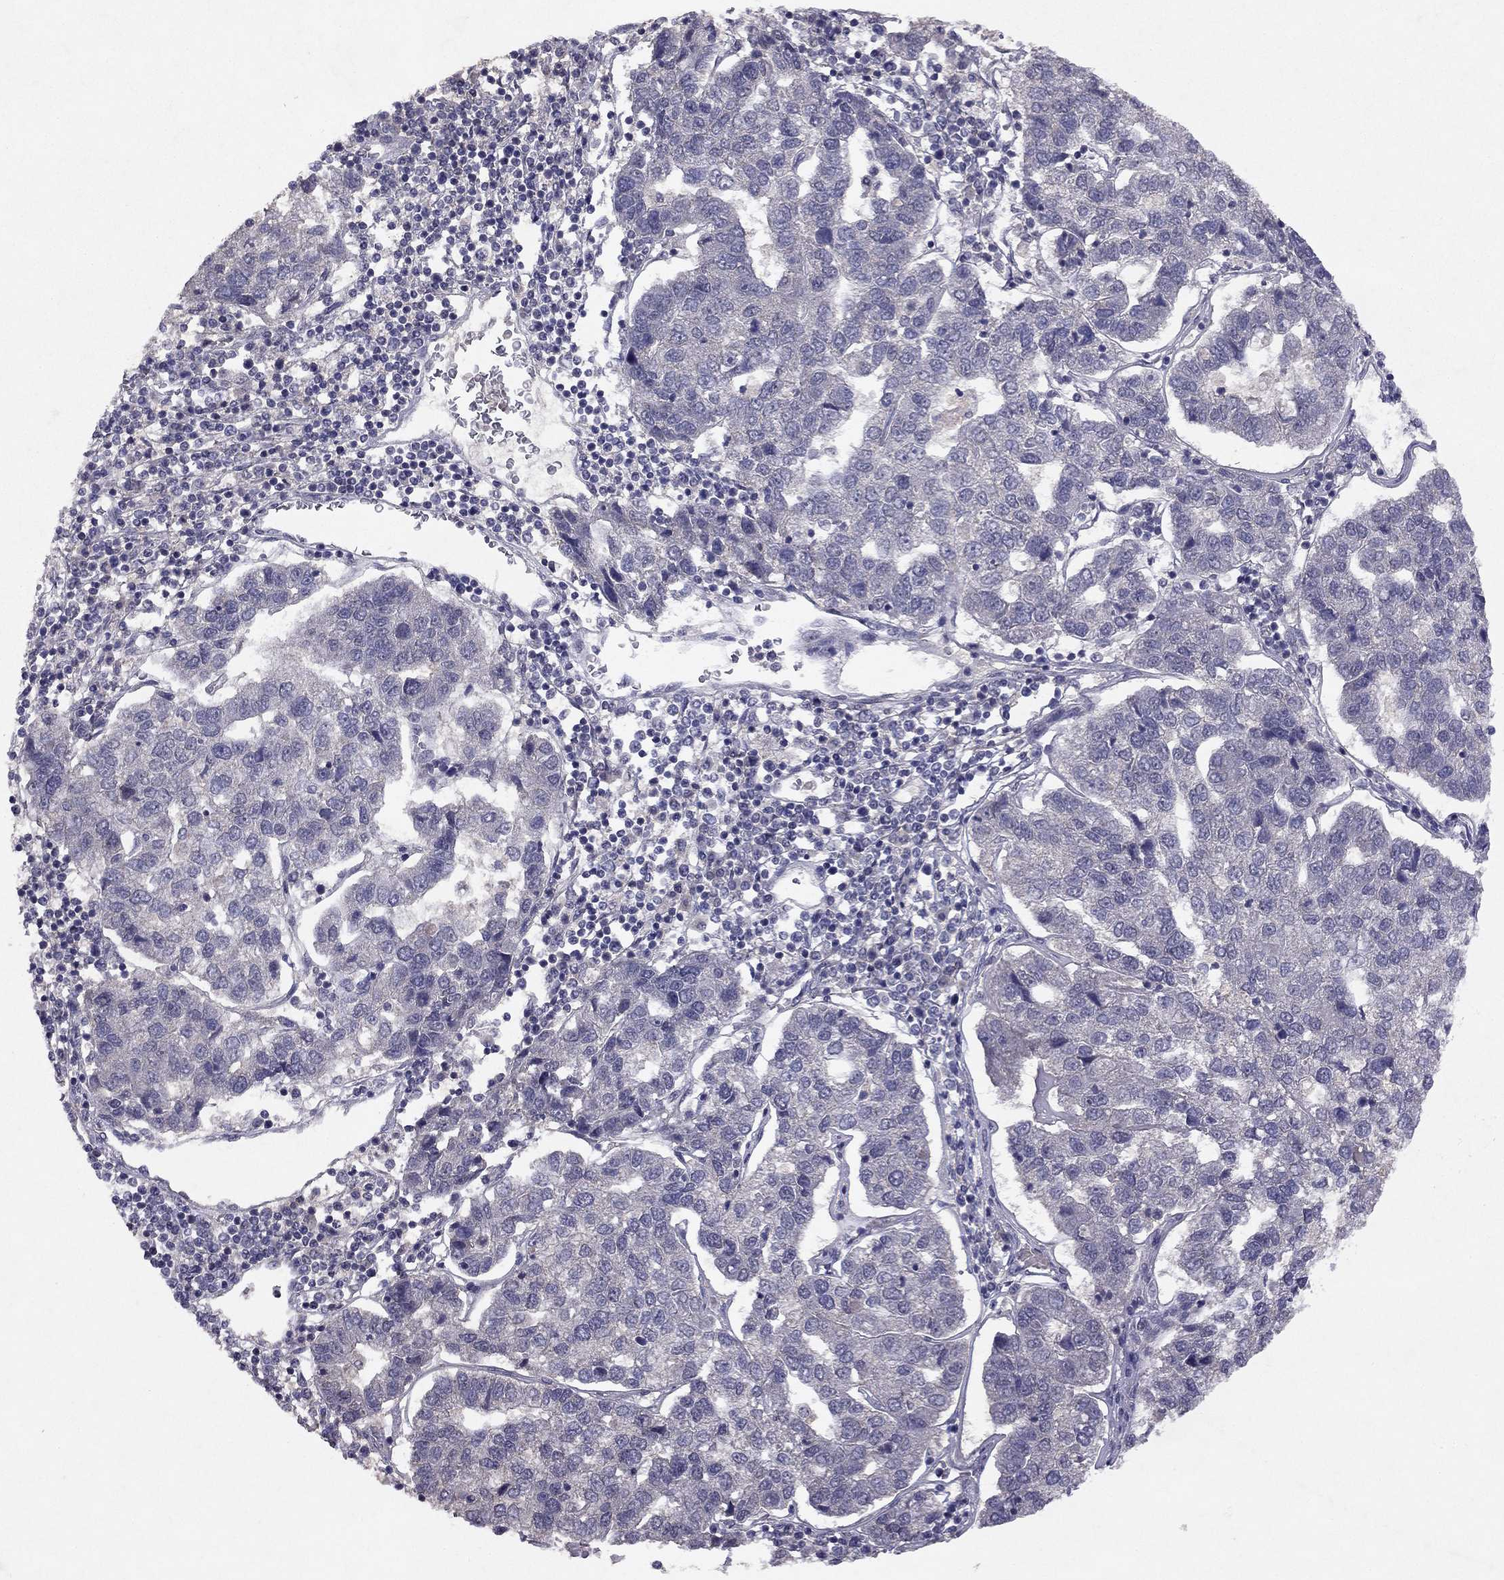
{"staining": {"intensity": "negative", "quantity": "none", "location": "none"}, "tissue": "pancreatic cancer", "cell_type": "Tumor cells", "image_type": "cancer", "snomed": [{"axis": "morphology", "description": "Adenocarcinoma, NOS"}, {"axis": "topography", "description": "Pancreas"}], "caption": "Protein analysis of adenocarcinoma (pancreatic) shows no significant staining in tumor cells.", "gene": "ESR2", "patient": {"sex": "female", "age": 61}}